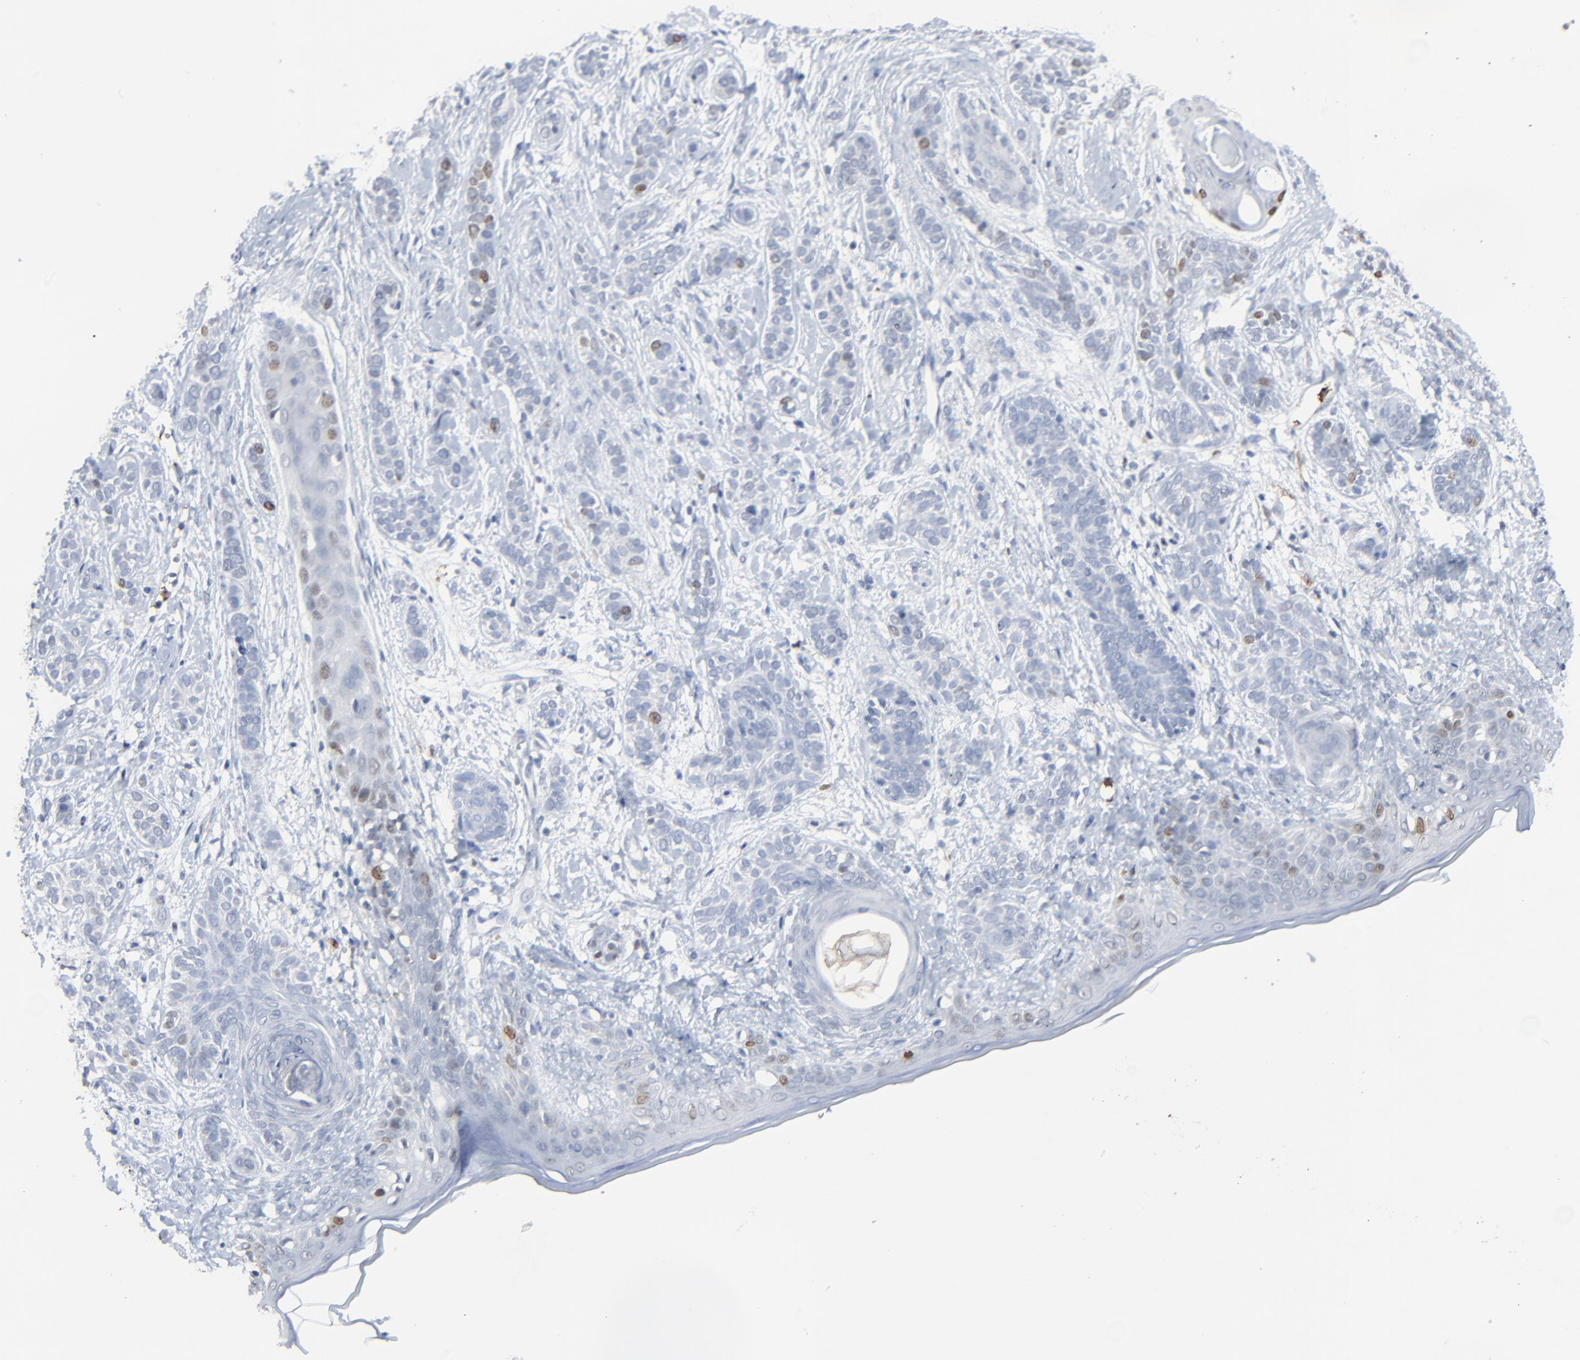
{"staining": {"intensity": "weak", "quantity": "<25%", "location": "nuclear"}, "tissue": "skin cancer", "cell_type": "Tumor cells", "image_type": "cancer", "snomed": [{"axis": "morphology", "description": "Normal tissue, NOS"}, {"axis": "morphology", "description": "Basal cell carcinoma"}, {"axis": "topography", "description": "Skin"}], "caption": "High magnification brightfield microscopy of skin cancer stained with DAB (3,3'-diaminobenzidine) (brown) and counterstained with hematoxylin (blue): tumor cells show no significant expression.", "gene": "BIRC3", "patient": {"sex": "male", "age": 63}}